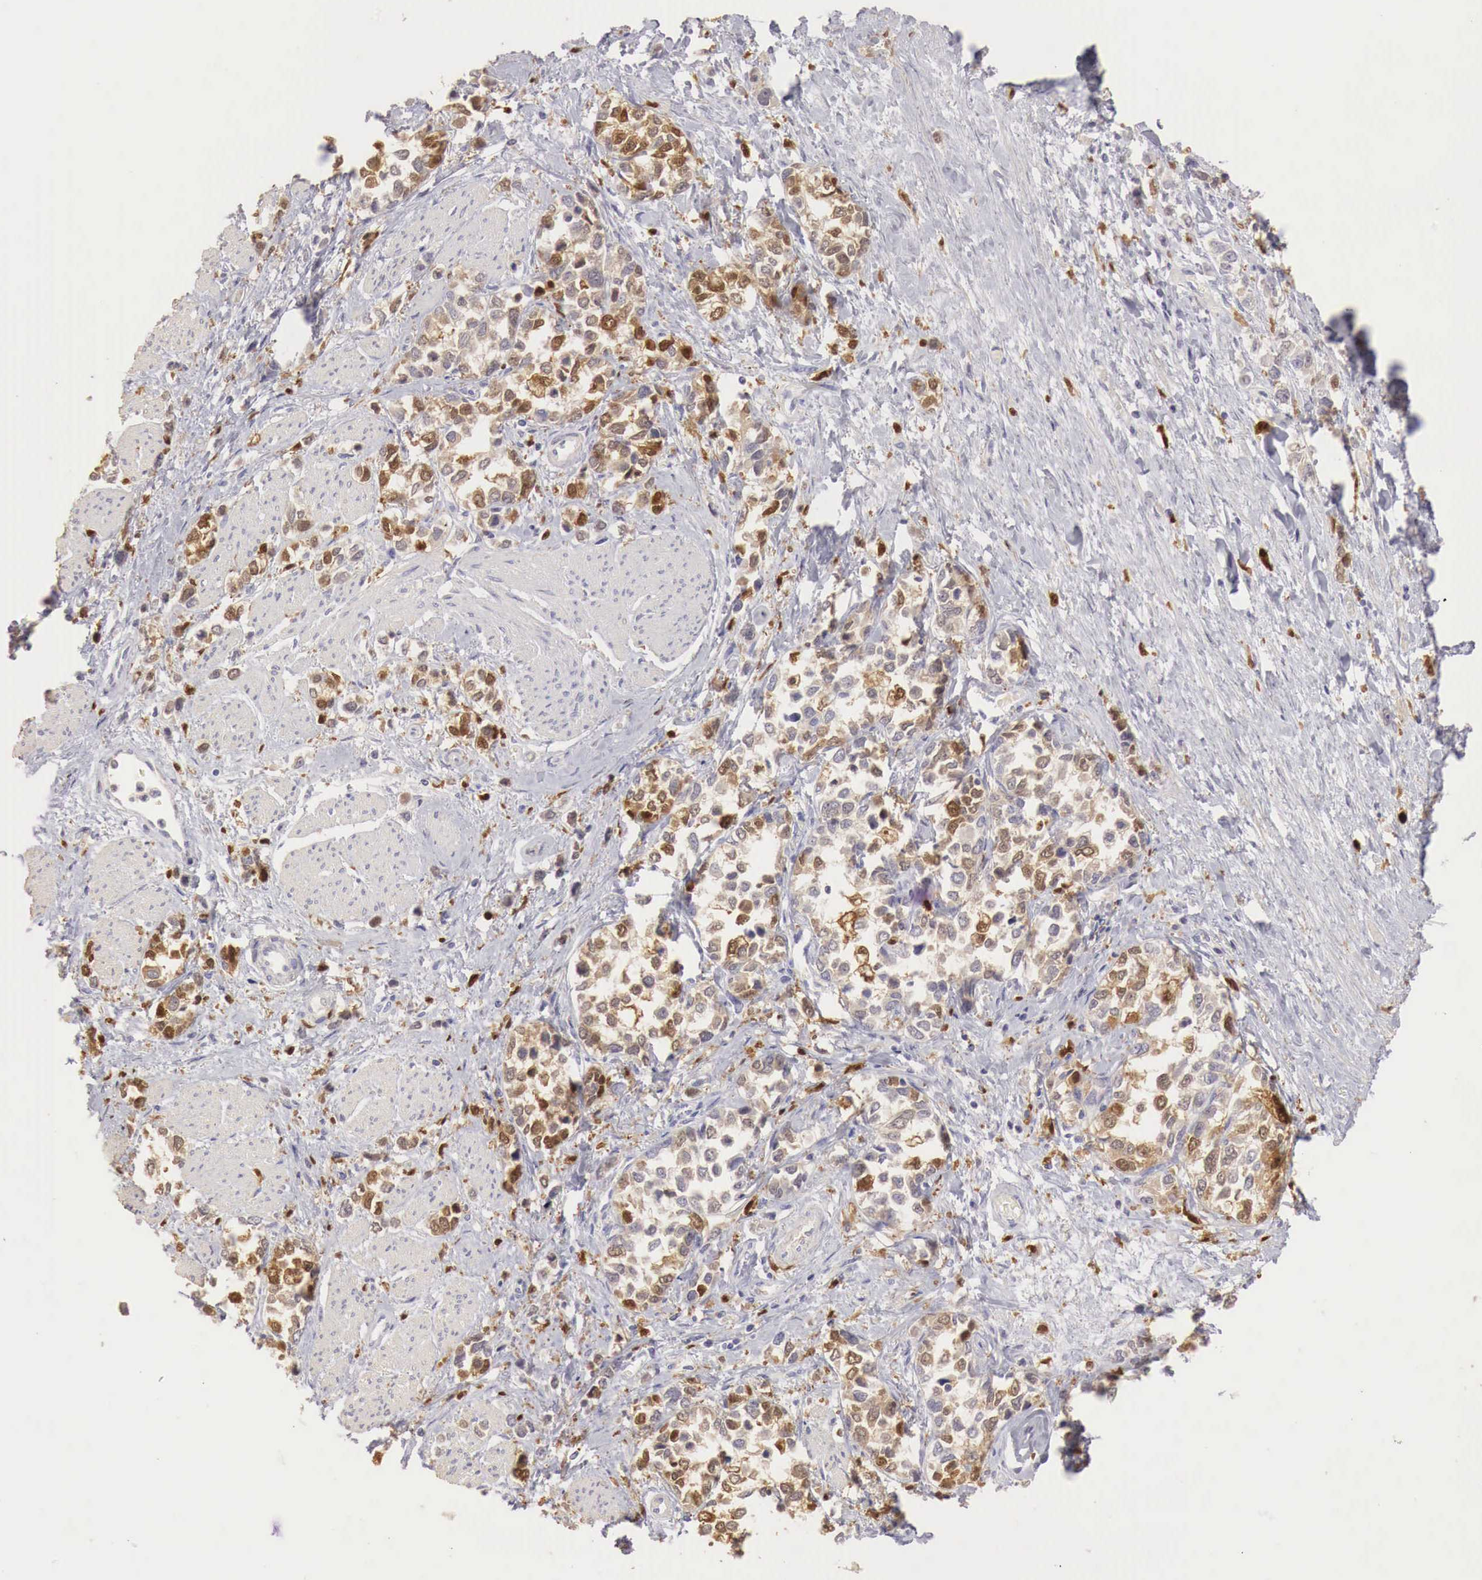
{"staining": {"intensity": "moderate", "quantity": "25%-75%", "location": "cytoplasmic/membranous"}, "tissue": "stomach cancer", "cell_type": "Tumor cells", "image_type": "cancer", "snomed": [{"axis": "morphology", "description": "Adenocarcinoma, NOS"}, {"axis": "topography", "description": "Stomach, upper"}], "caption": "Brown immunohistochemical staining in human stomach cancer reveals moderate cytoplasmic/membranous staining in about 25%-75% of tumor cells.", "gene": "RENBP", "patient": {"sex": "male", "age": 76}}